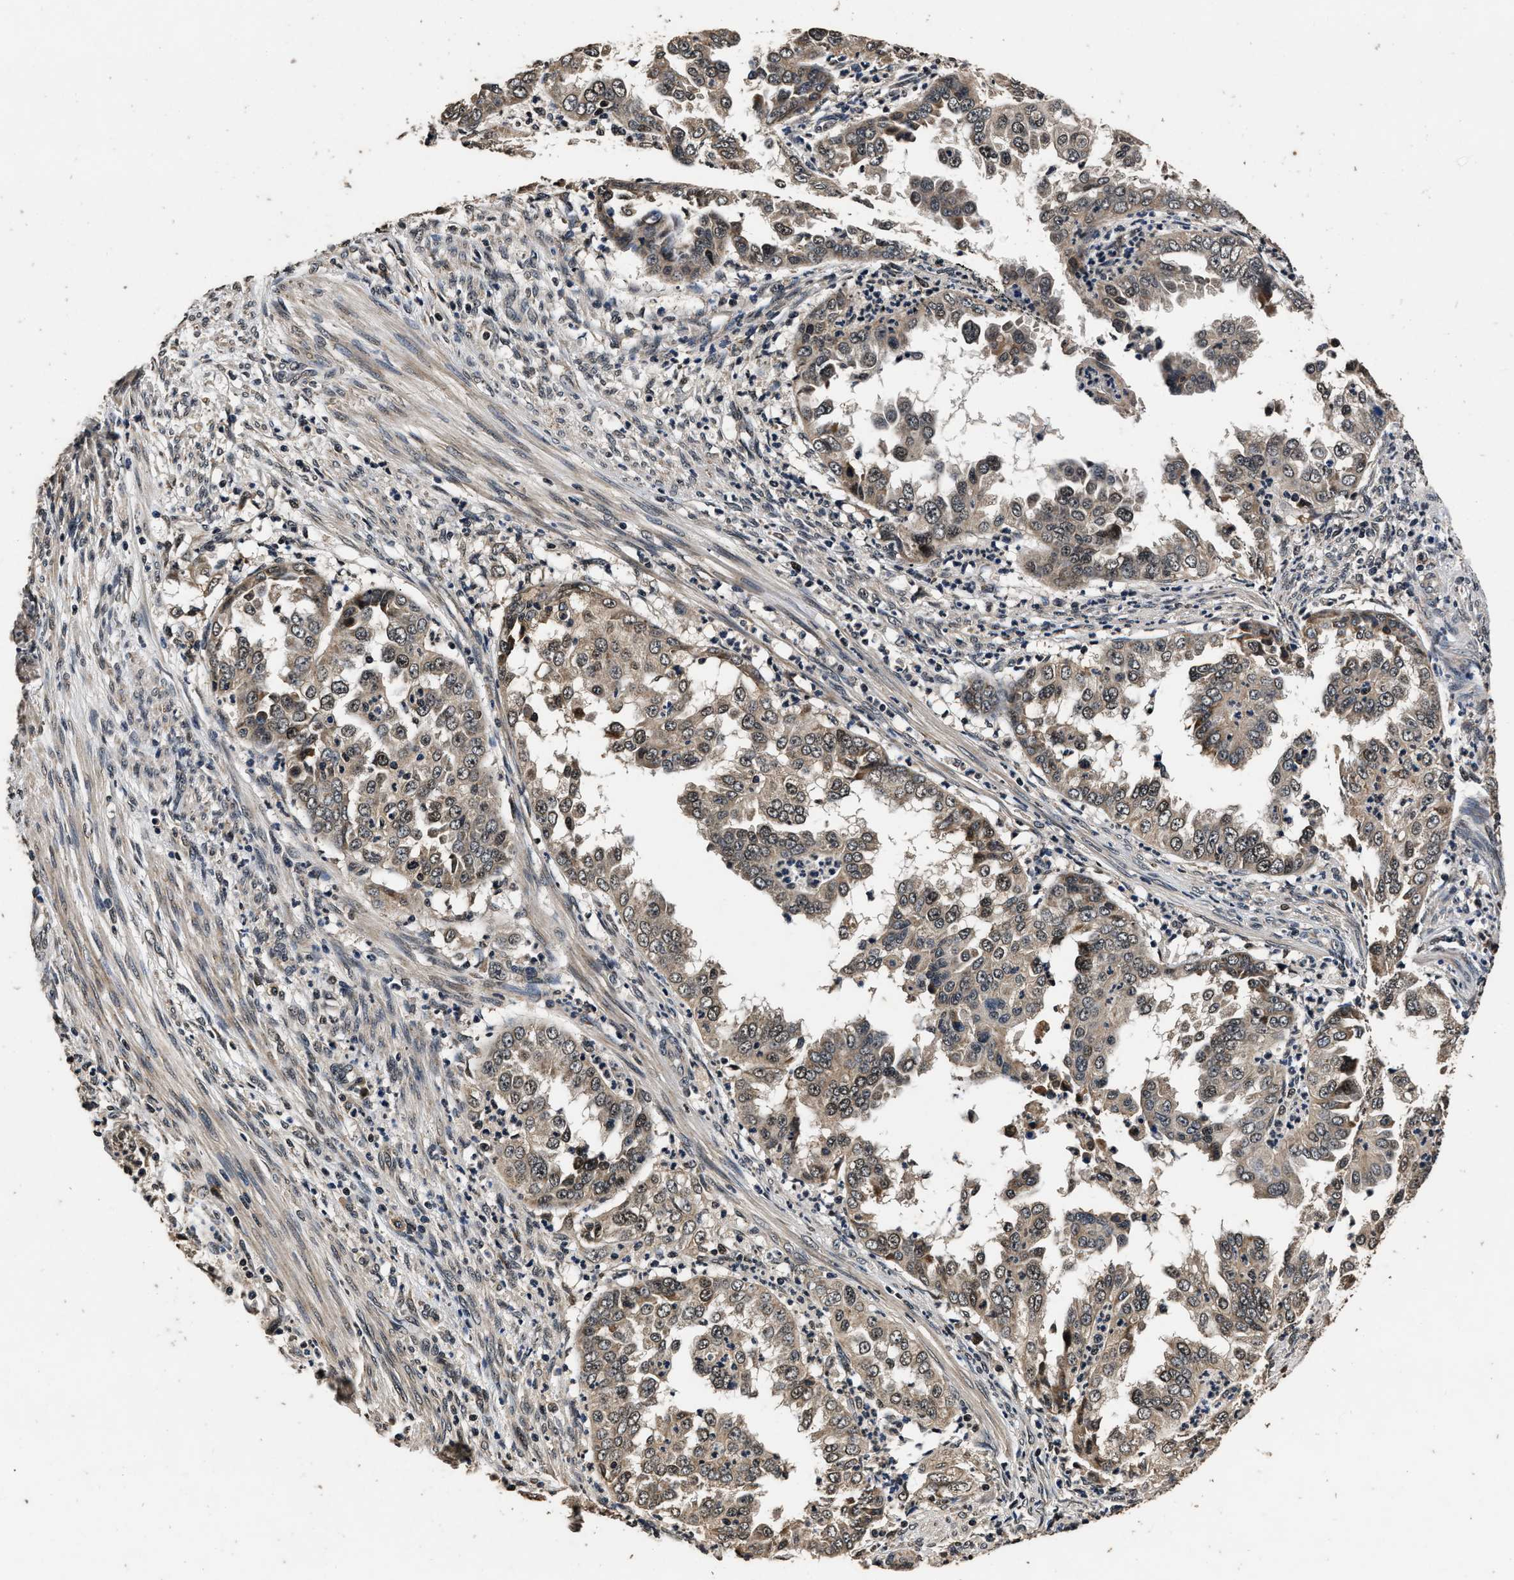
{"staining": {"intensity": "moderate", "quantity": ">75%", "location": "nuclear"}, "tissue": "endometrial cancer", "cell_type": "Tumor cells", "image_type": "cancer", "snomed": [{"axis": "morphology", "description": "Adenocarcinoma, NOS"}, {"axis": "topography", "description": "Endometrium"}], "caption": "Immunohistochemistry (IHC) histopathology image of adenocarcinoma (endometrial) stained for a protein (brown), which reveals medium levels of moderate nuclear staining in about >75% of tumor cells.", "gene": "CSTF1", "patient": {"sex": "female", "age": 85}}